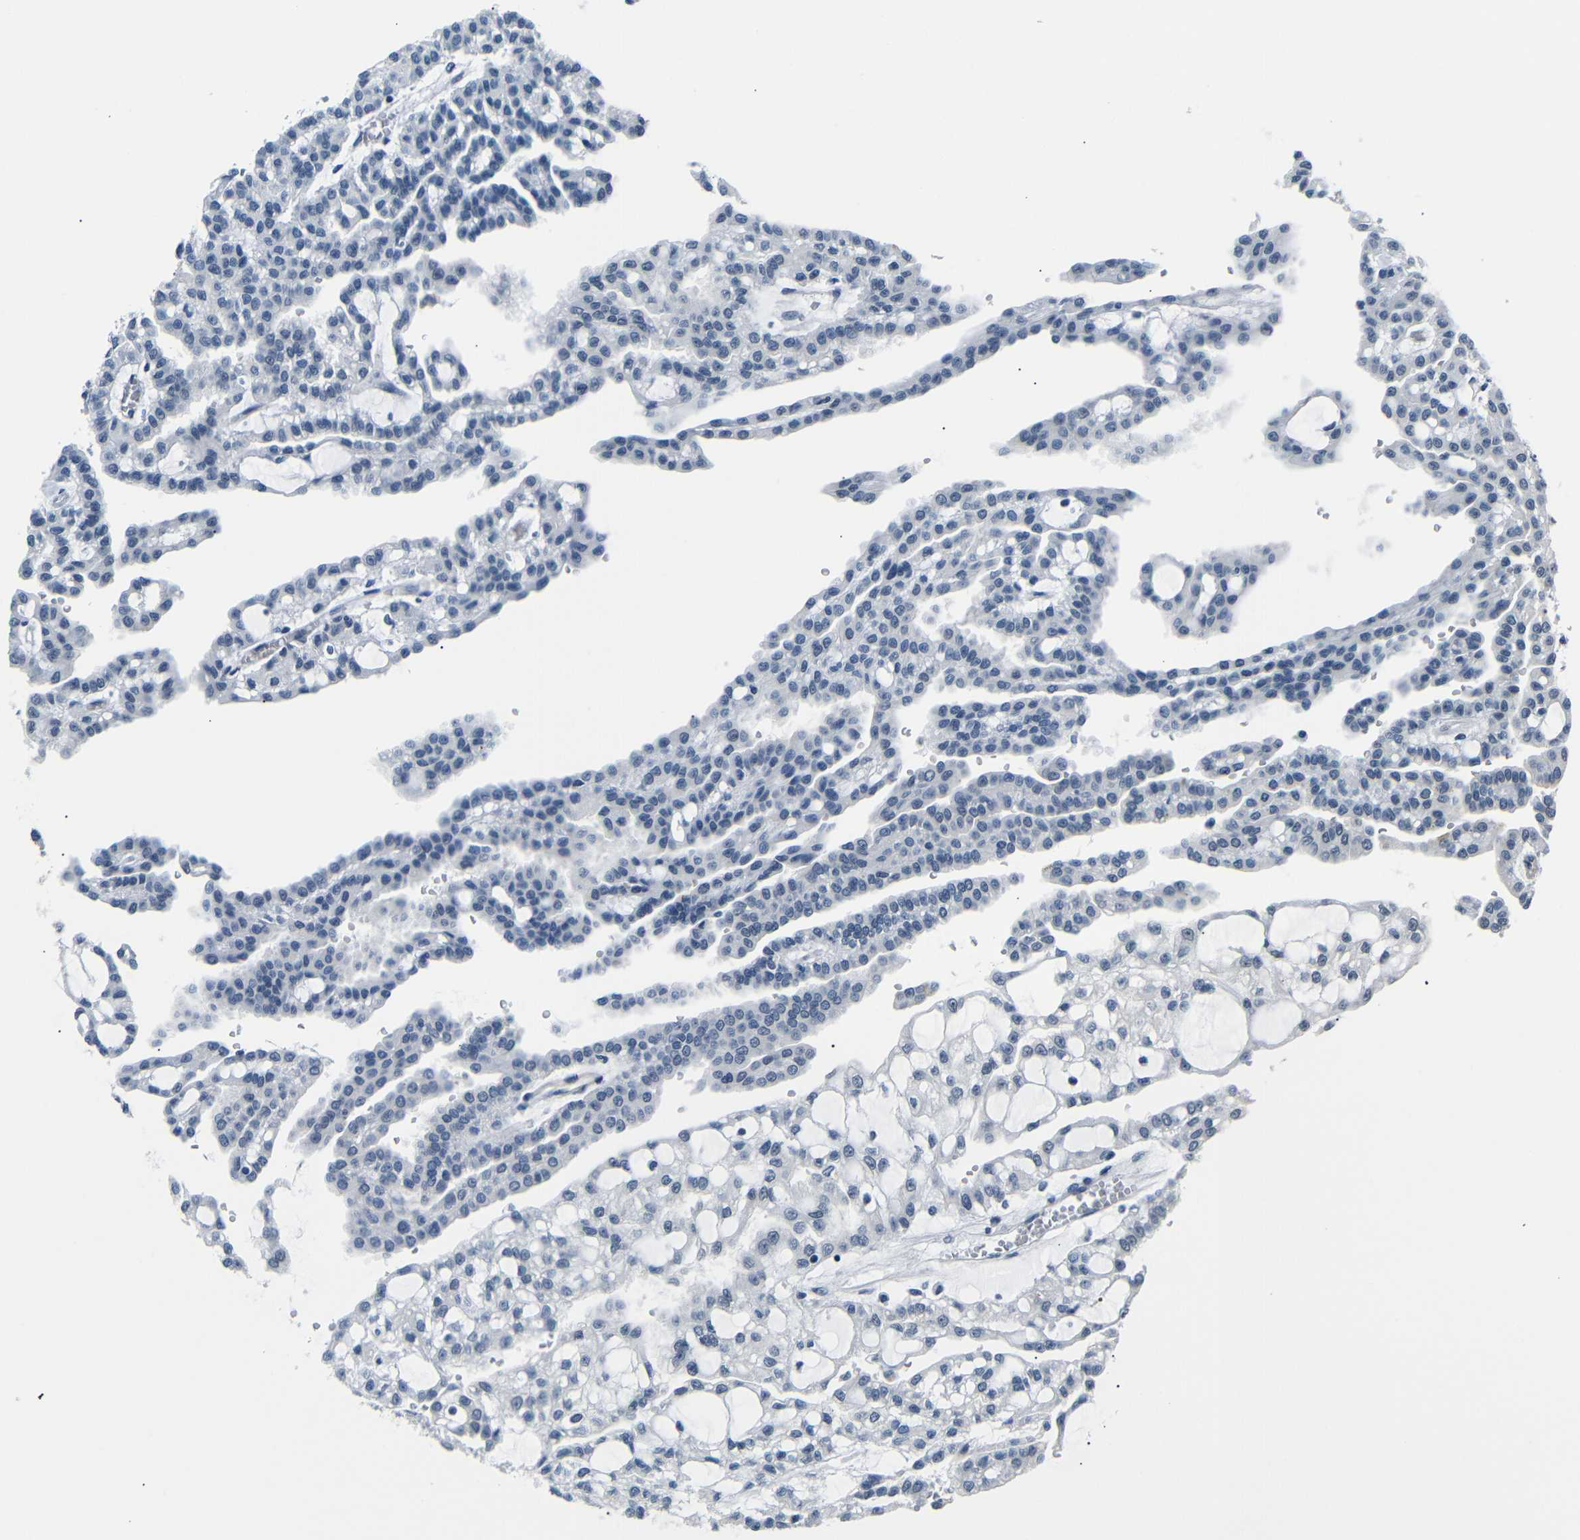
{"staining": {"intensity": "negative", "quantity": "none", "location": "none"}, "tissue": "renal cancer", "cell_type": "Tumor cells", "image_type": "cancer", "snomed": [{"axis": "morphology", "description": "Adenocarcinoma, NOS"}, {"axis": "topography", "description": "Kidney"}], "caption": "Photomicrograph shows no significant protein expression in tumor cells of renal adenocarcinoma.", "gene": "TAFA1", "patient": {"sex": "male", "age": 63}}